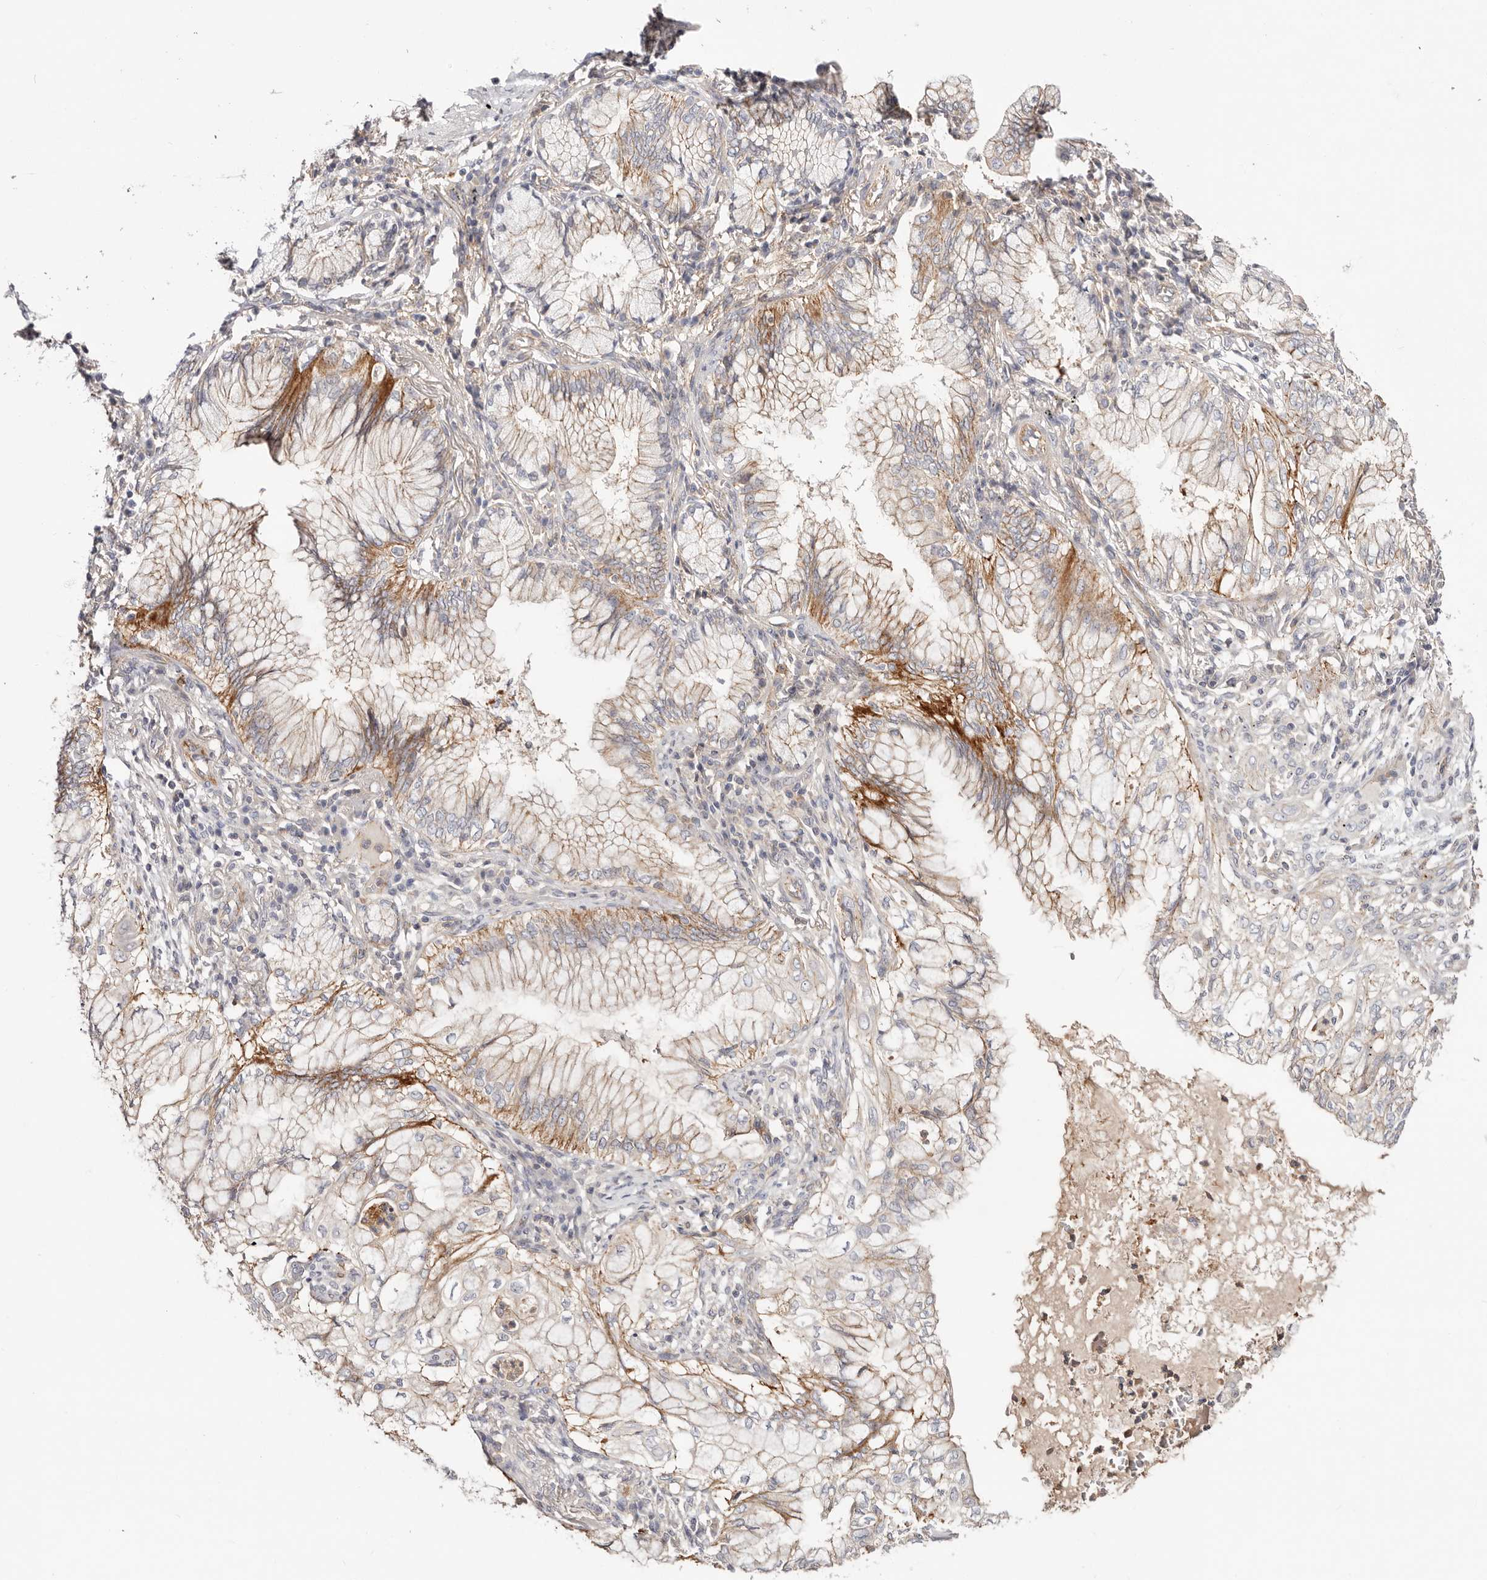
{"staining": {"intensity": "moderate", "quantity": "<25%", "location": "cytoplasmic/membranous"}, "tissue": "lung cancer", "cell_type": "Tumor cells", "image_type": "cancer", "snomed": [{"axis": "morphology", "description": "Adenocarcinoma, NOS"}, {"axis": "topography", "description": "Lung"}], "caption": "Immunohistochemical staining of adenocarcinoma (lung) exhibits low levels of moderate cytoplasmic/membranous protein positivity in about <25% of tumor cells. (DAB = brown stain, brightfield microscopy at high magnification).", "gene": "SLC35B2", "patient": {"sex": "female", "age": 70}}